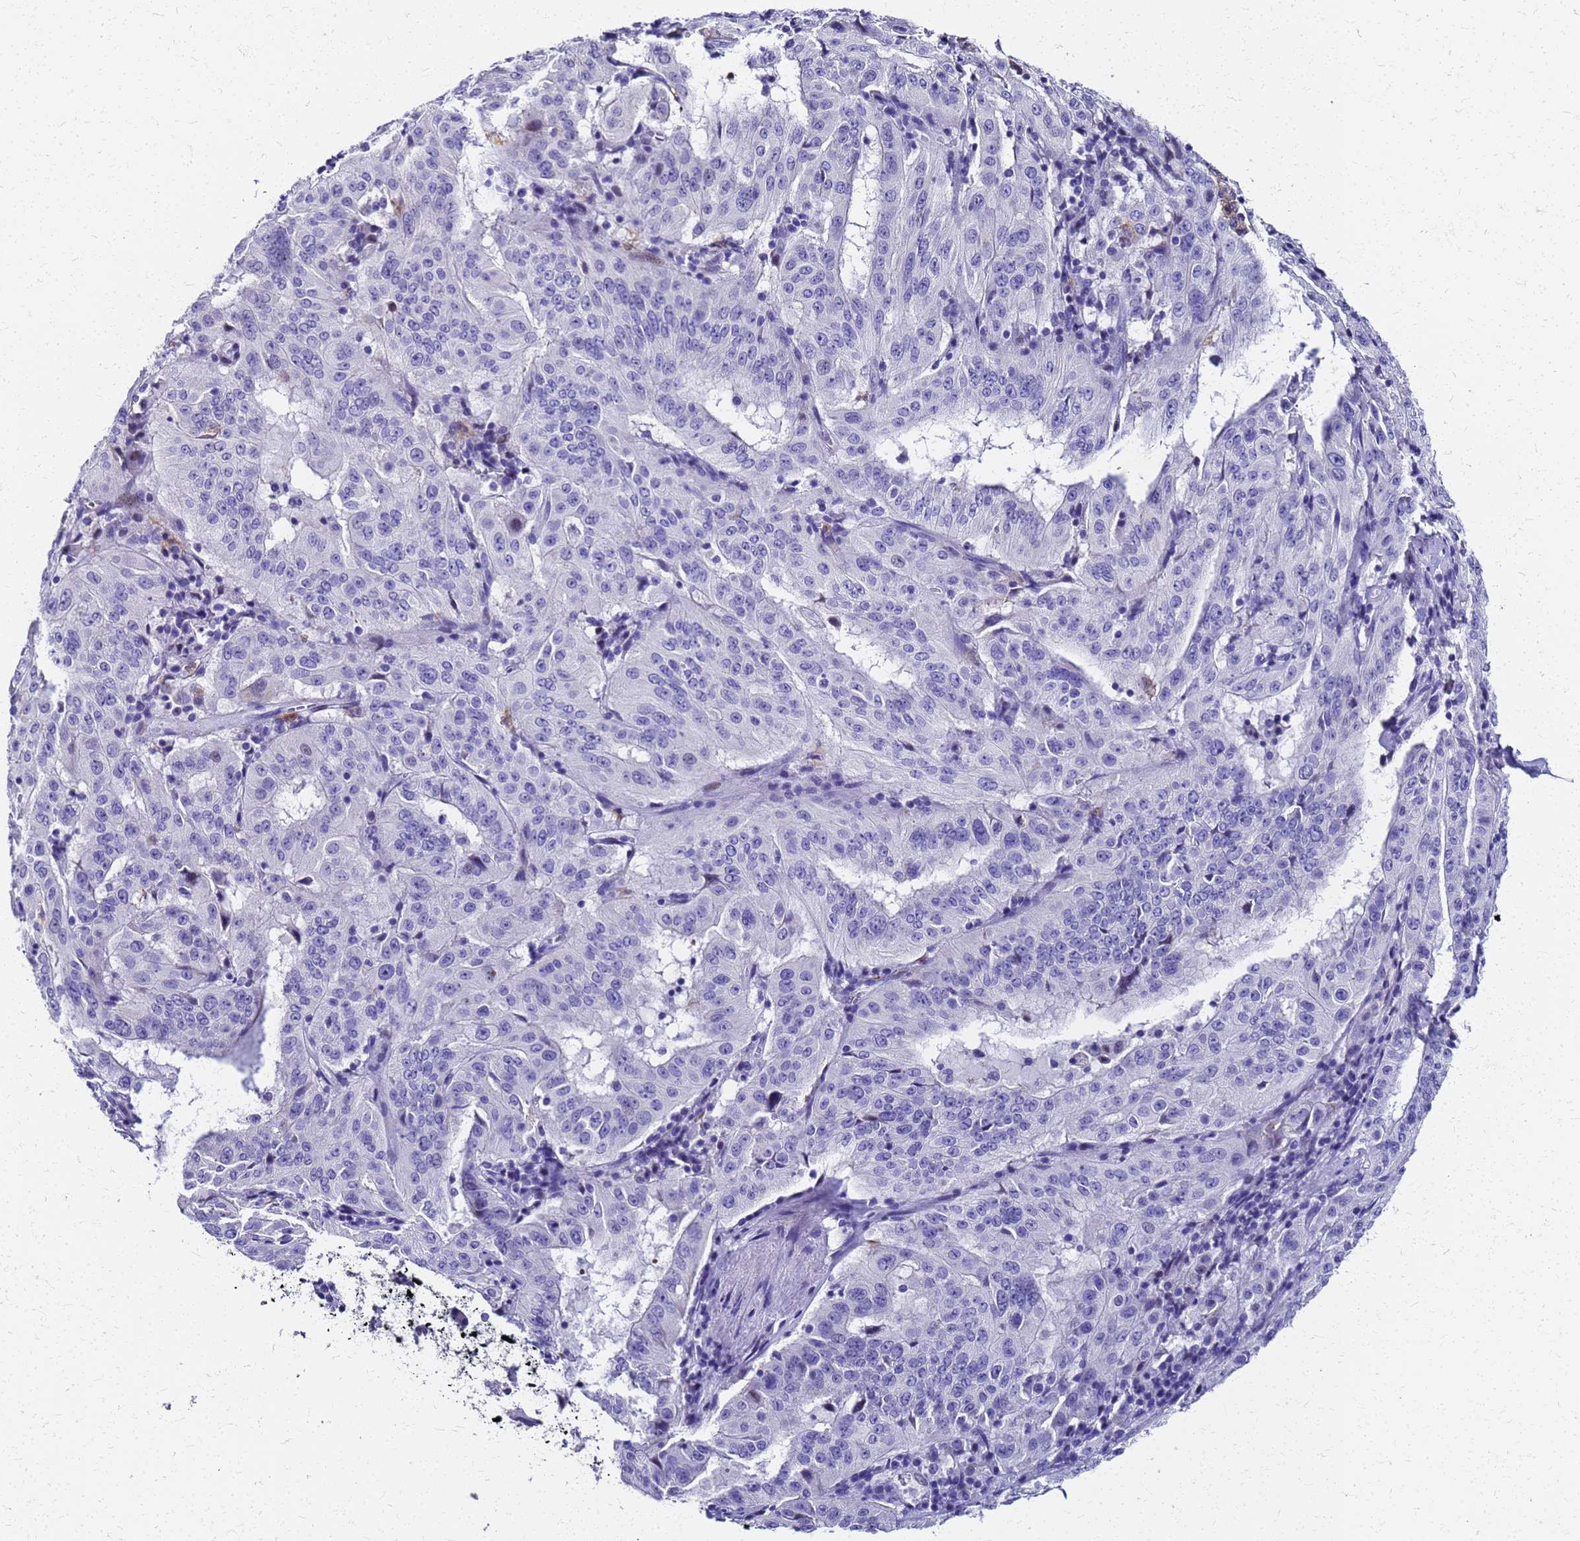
{"staining": {"intensity": "negative", "quantity": "none", "location": "none"}, "tissue": "pancreatic cancer", "cell_type": "Tumor cells", "image_type": "cancer", "snomed": [{"axis": "morphology", "description": "Adenocarcinoma, NOS"}, {"axis": "topography", "description": "Pancreas"}], "caption": "High magnification brightfield microscopy of adenocarcinoma (pancreatic) stained with DAB (brown) and counterstained with hematoxylin (blue): tumor cells show no significant expression. (Stains: DAB immunohistochemistry (IHC) with hematoxylin counter stain, Microscopy: brightfield microscopy at high magnification).", "gene": "SMIM21", "patient": {"sex": "male", "age": 63}}